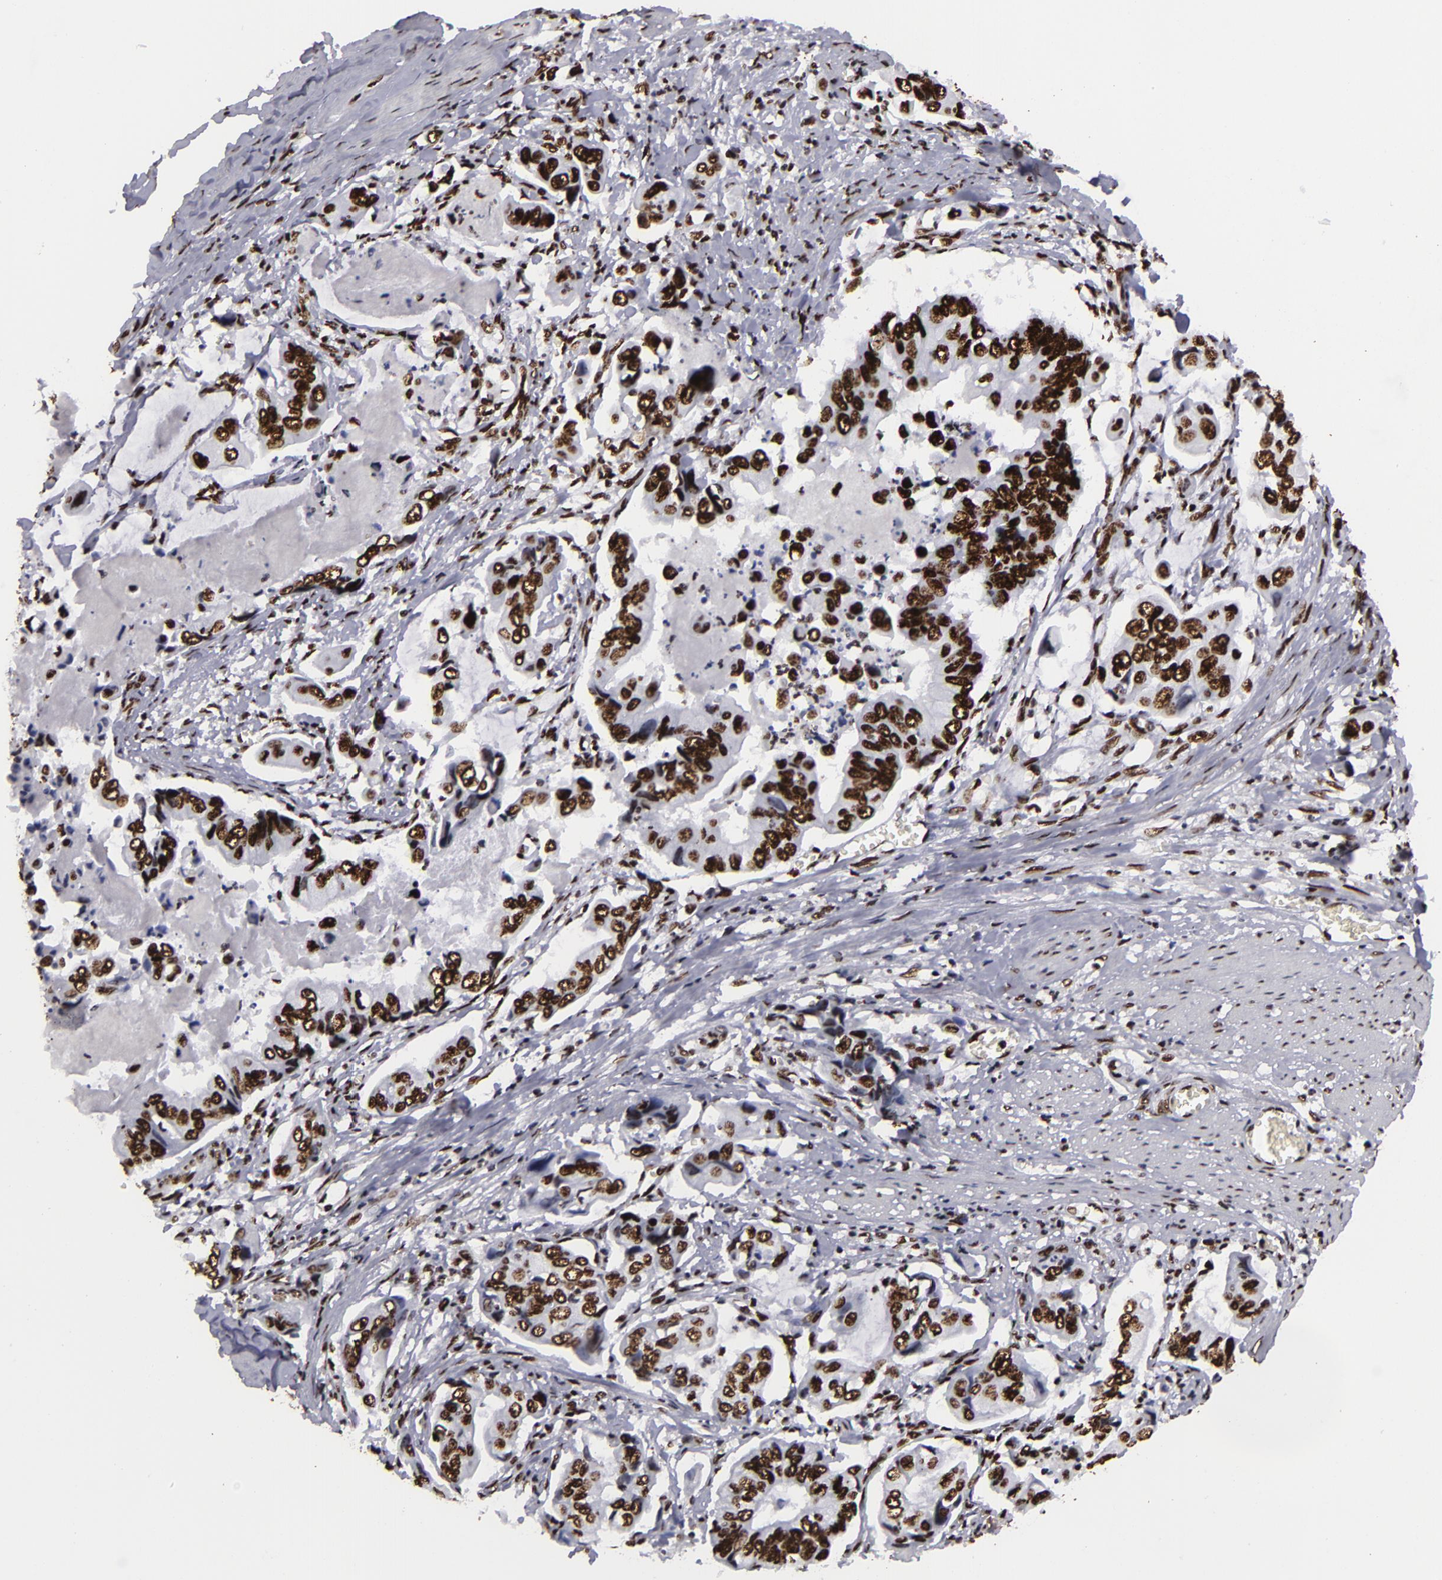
{"staining": {"intensity": "strong", "quantity": ">75%", "location": "nuclear"}, "tissue": "stomach cancer", "cell_type": "Tumor cells", "image_type": "cancer", "snomed": [{"axis": "morphology", "description": "Adenocarcinoma, NOS"}, {"axis": "topography", "description": "Stomach, upper"}], "caption": "Brown immunohistochemical staining in human adenocarcinoma (stomach) displays strong nuclear staining in approximately >75% of tumor cells.", "gene": "SAFB", "patient": {"sex": "male", "age": 80}}